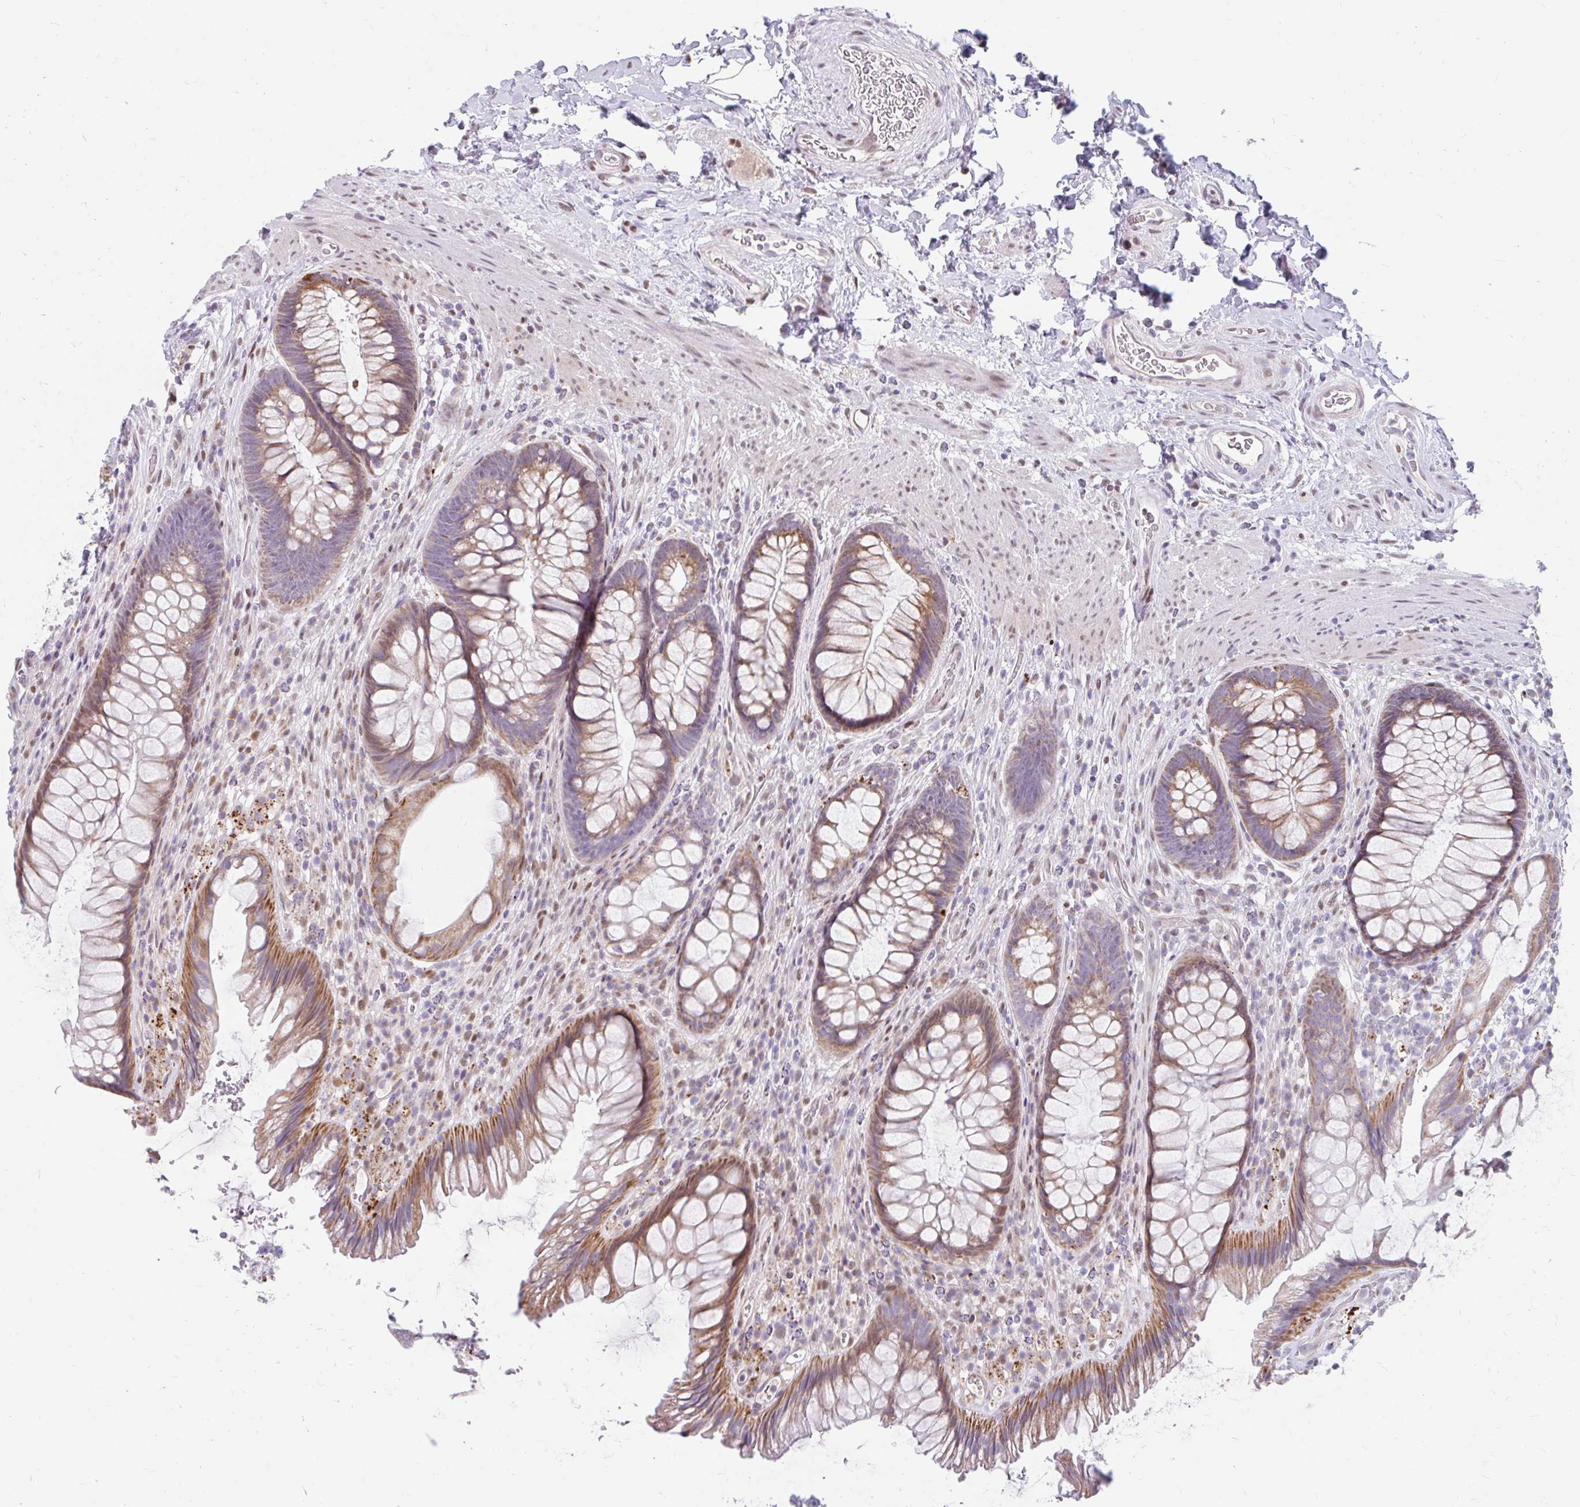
{"staining": {"intensity": "moderate", "quantity": ">75%", "location": "cytoplasmic/membranous"}, "tissue": "rectum", "cell_type": "Glandular cells", "image_type": "normal", "snomed": [{"axis": "morphology", "description": "Normal tissue, NOS"}, {"axis": "topography", "description": "Rectum"}], "caption": "Immunohistochemical staining of normal rectum exhibits >75% levels of moderate cytoplasmic/membranous protein expression in about >75% of glandular cells.", "gene": "BEAN1", "patient": {"sex": "male", "age": 53}}